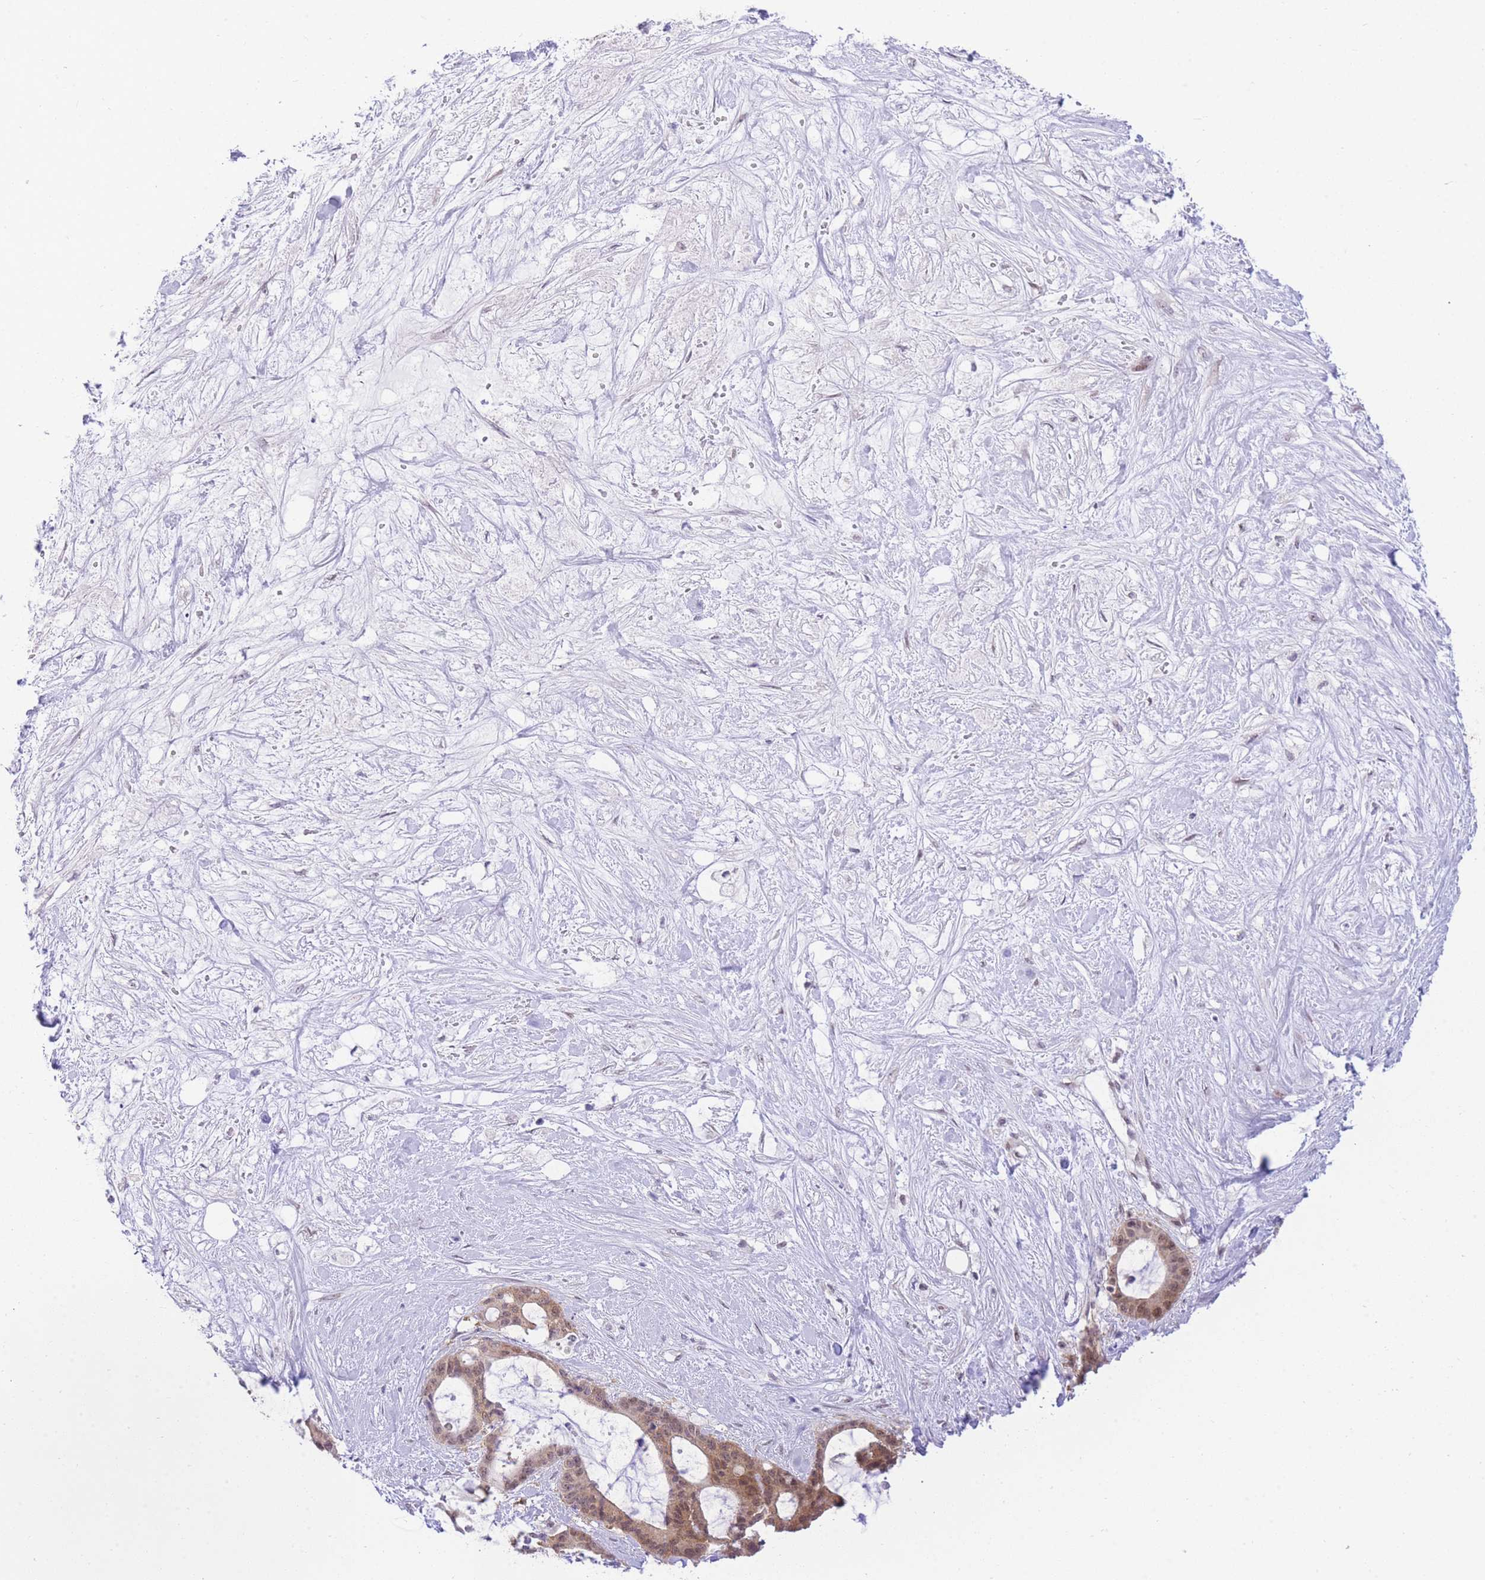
{"staining": {"intensity": "moderate", "quantity": ">75%", "location": "cytoplasmic/membranous,nuclear"}, "tissue": "liver cancer", "cell_type": "Tumor cells", "image_type": "cancer", "snomed": [{"axis": "morphology", "description": "Normal tissue, NOS"}, {"axis": "morphology", "description": "Cholangiocarcinoma"}, {"axis": "topography", "description": "Liver"}, {"axis": "topography", "description": "Peripheral nerve tissue"}], "caption": "A micrograph showing moderate cytoplasmic/membranous and nuclear expression in approximately >75% of tumor cells in cholangiocarcinoma (liver), as visualized by brown immunohistochemical staining.", "gene": "STK39", "patient": {"sex": "female", "age": 73}}